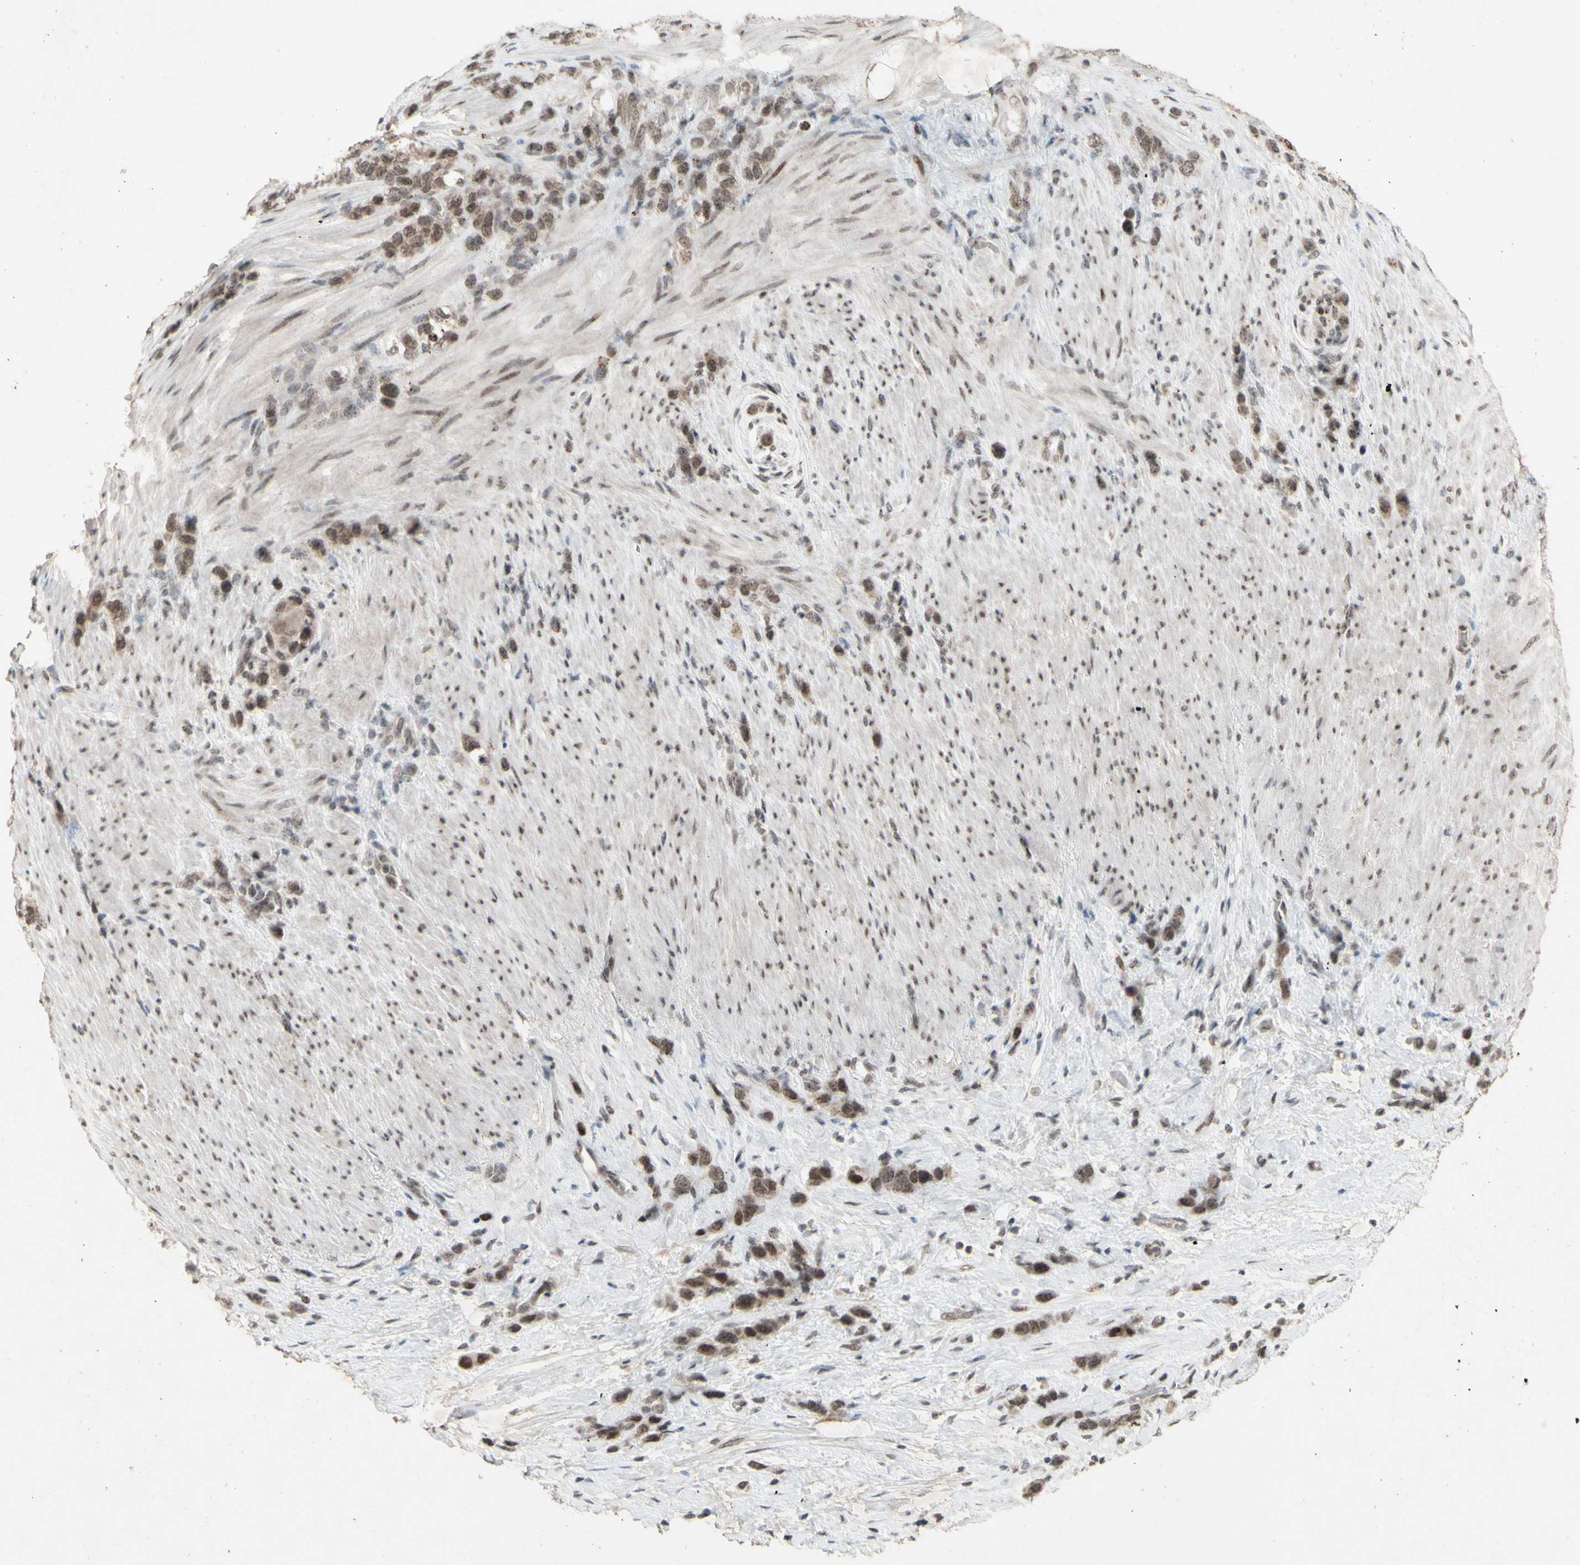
{"staining": {"intensity": "strong", "quantity": "25%-75%", "location": "nuclear"}, "tissue": "stomach cancer", "cell_type": "Tumor cells", "image_type": "cancer", "snomed": [{"axis": "morphology", "description": "Adenocarcinoma, NOS"}, {"axis": "morphology", "description": "Adenocarcinoma, High grade"}, {"axis": "topography", "description": "Stomach, upper"}, {"axis": "topography", "description": "Stomach, lower"}], "caption": "Protein staining by IHC exhibits strong nuclear staining in about 25%-75% of tumor cells in stomach cancer. Immunohistochemistry (ihc) stains the protein of interest in brown and the nuclei are stained blue.", "gene": "CENPB", "patient": {"sex": "female", "age": 65}}